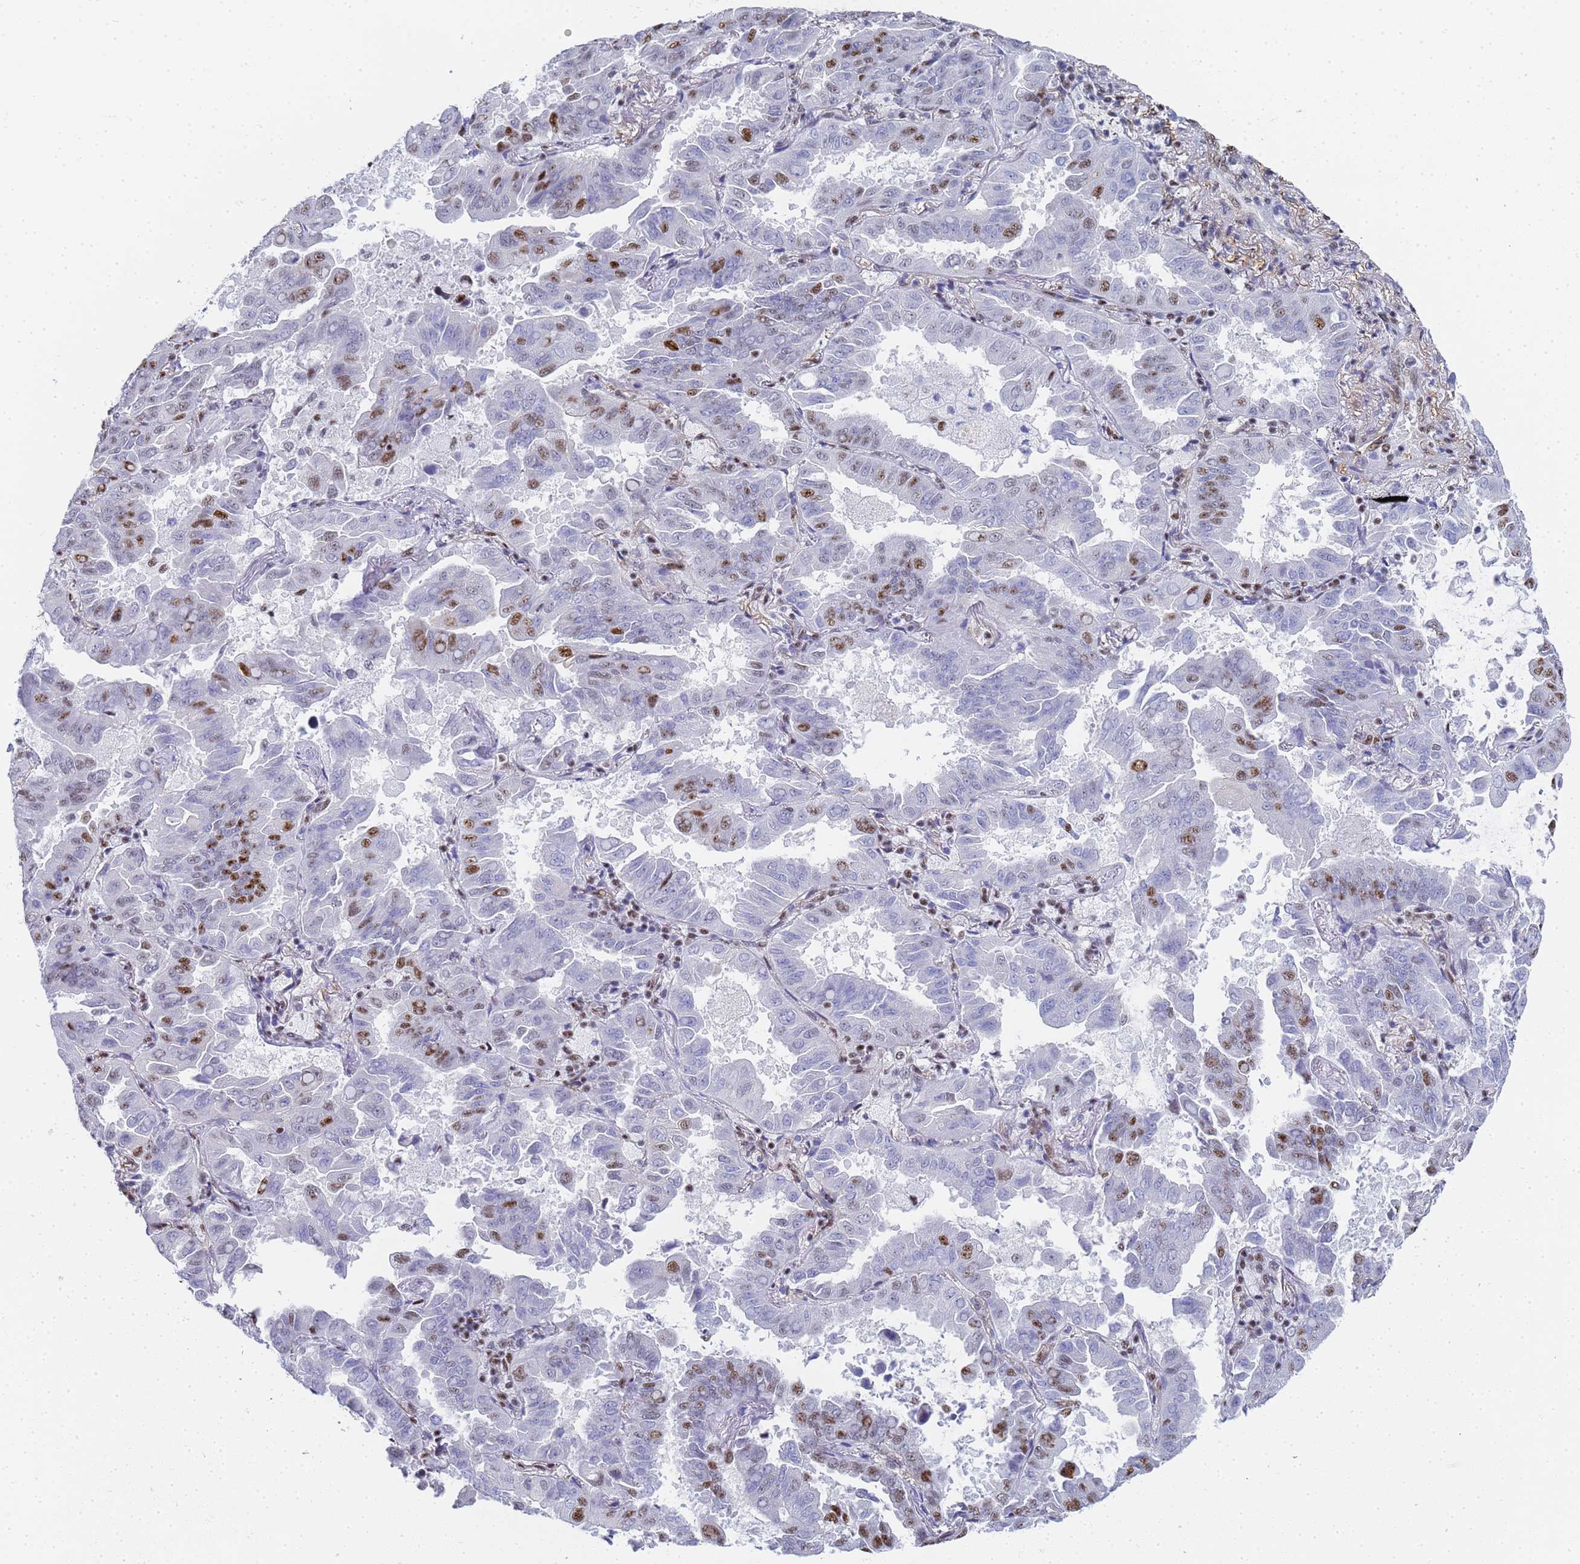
{"staining": {"intensity": "moderate", "quantity": "<25%", "location": "nuclear"}, "tissue": "lung cancer", "cell_type": "Tumor cells", "image_type": "cancer", "snomed": [{"axis": "morphology", "description": "Adenocarcinoma, NOS"}, {"axis": "topography", "description": "Lung"}], "caption": "Human lung adenocarcinoma stained with a brown dye shows moderate nuclear positive expression in approximately <25% of tumor cells.", "gene": "PRRT4", "patient": {"sex": "male", "age": 64}}